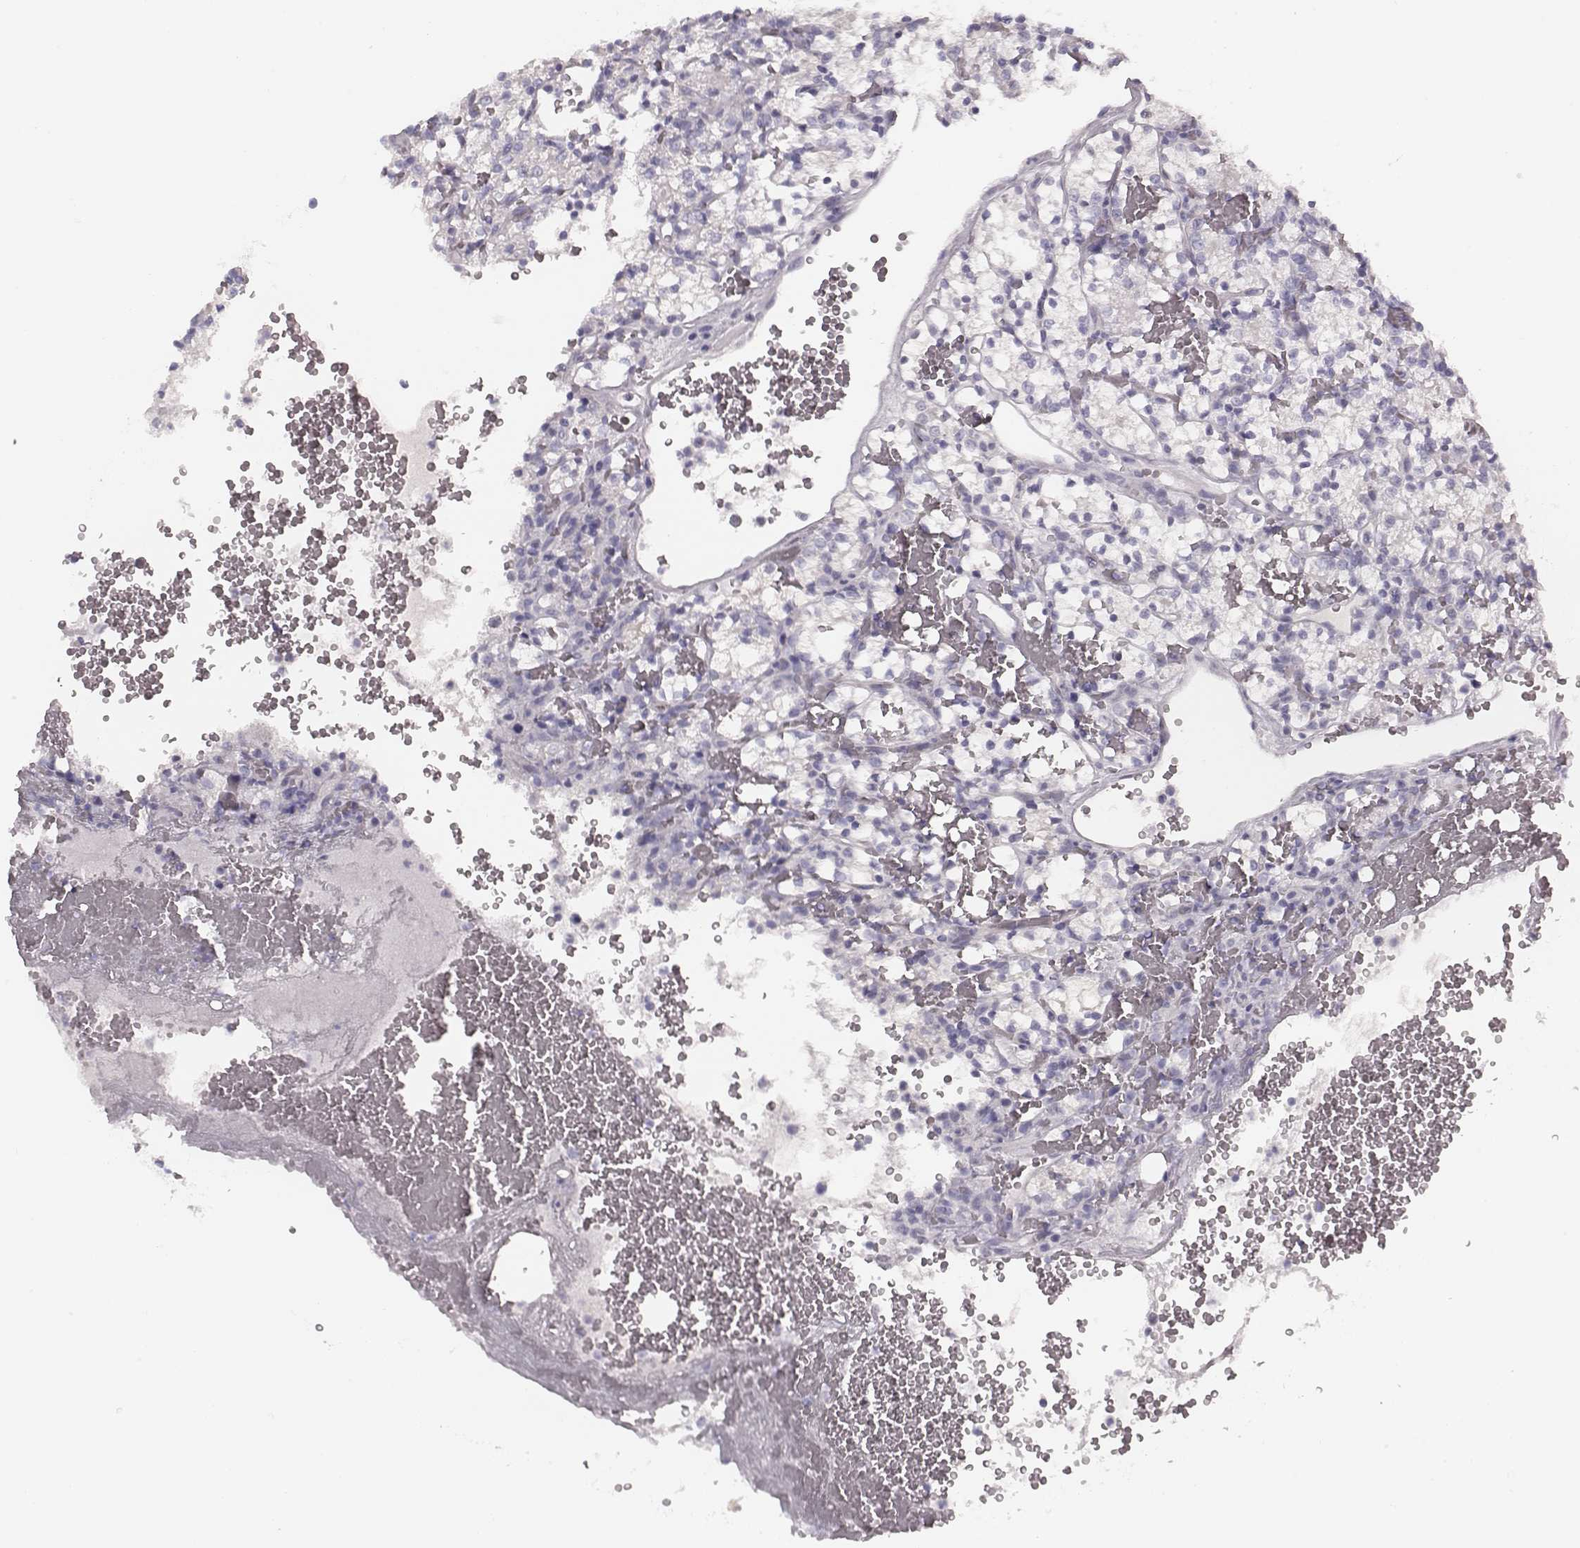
{"staining": {"intensity": "negative", "quantity": "none", "location": "none"}, "tissue": "renal cancer", "cell_type": "Tumor cells", "image_type": "cancer", "snomed": [{"axis": "morphology", "description": "Adenocarcinoma, NOS"}, {"axis": "topography", "description": "Kidney"}], "caption": "IHC of renal cancer (adenocarcinoma) demonstrates no staining in tumor cells.", "gene": "PDE8B", "patient": {"sex": "female", "age": 69}}